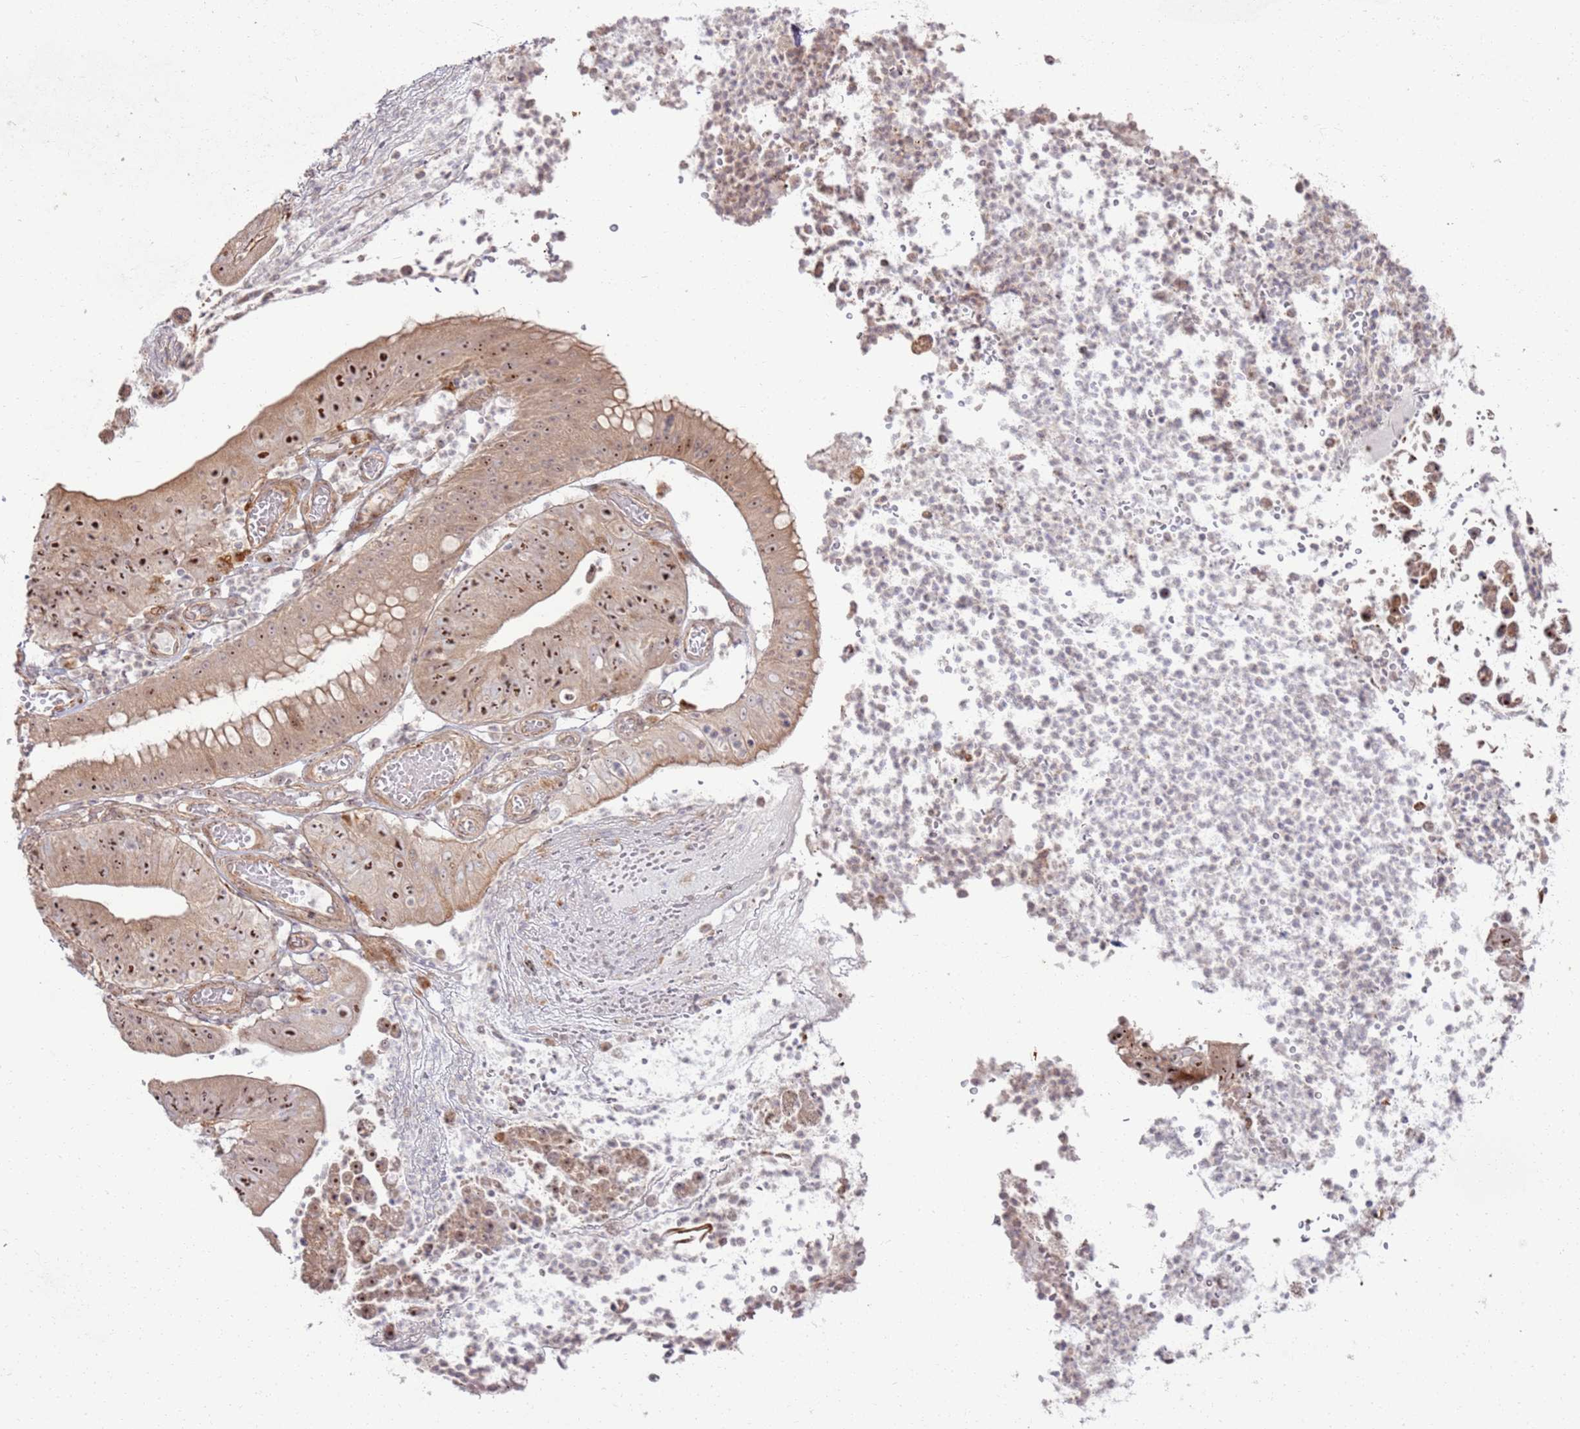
{"staining": {"intensity": "strong", "quantity": ">75%", "location": "cytoplasmic/membranous,nuclear"}, "tissue": "stomach cancer", "cell_type": "Tumor cells", "image_type": "cancer", "snomed": [{"axis": "morphology", "description": "Adenocarcinoma, NOS"}, {"axis": "topography", "description": "Stomach"}], "caption": "The photomicrograph reveals immunohistochemical staining of adenocarcinoma (stomach). There is strong cytoplasmic/membranous and nuclear expression is appreciated in approximately >75% of tumor cells.", "gene": "CNPY1", "patient": {"sex": "male", "age": 59}}